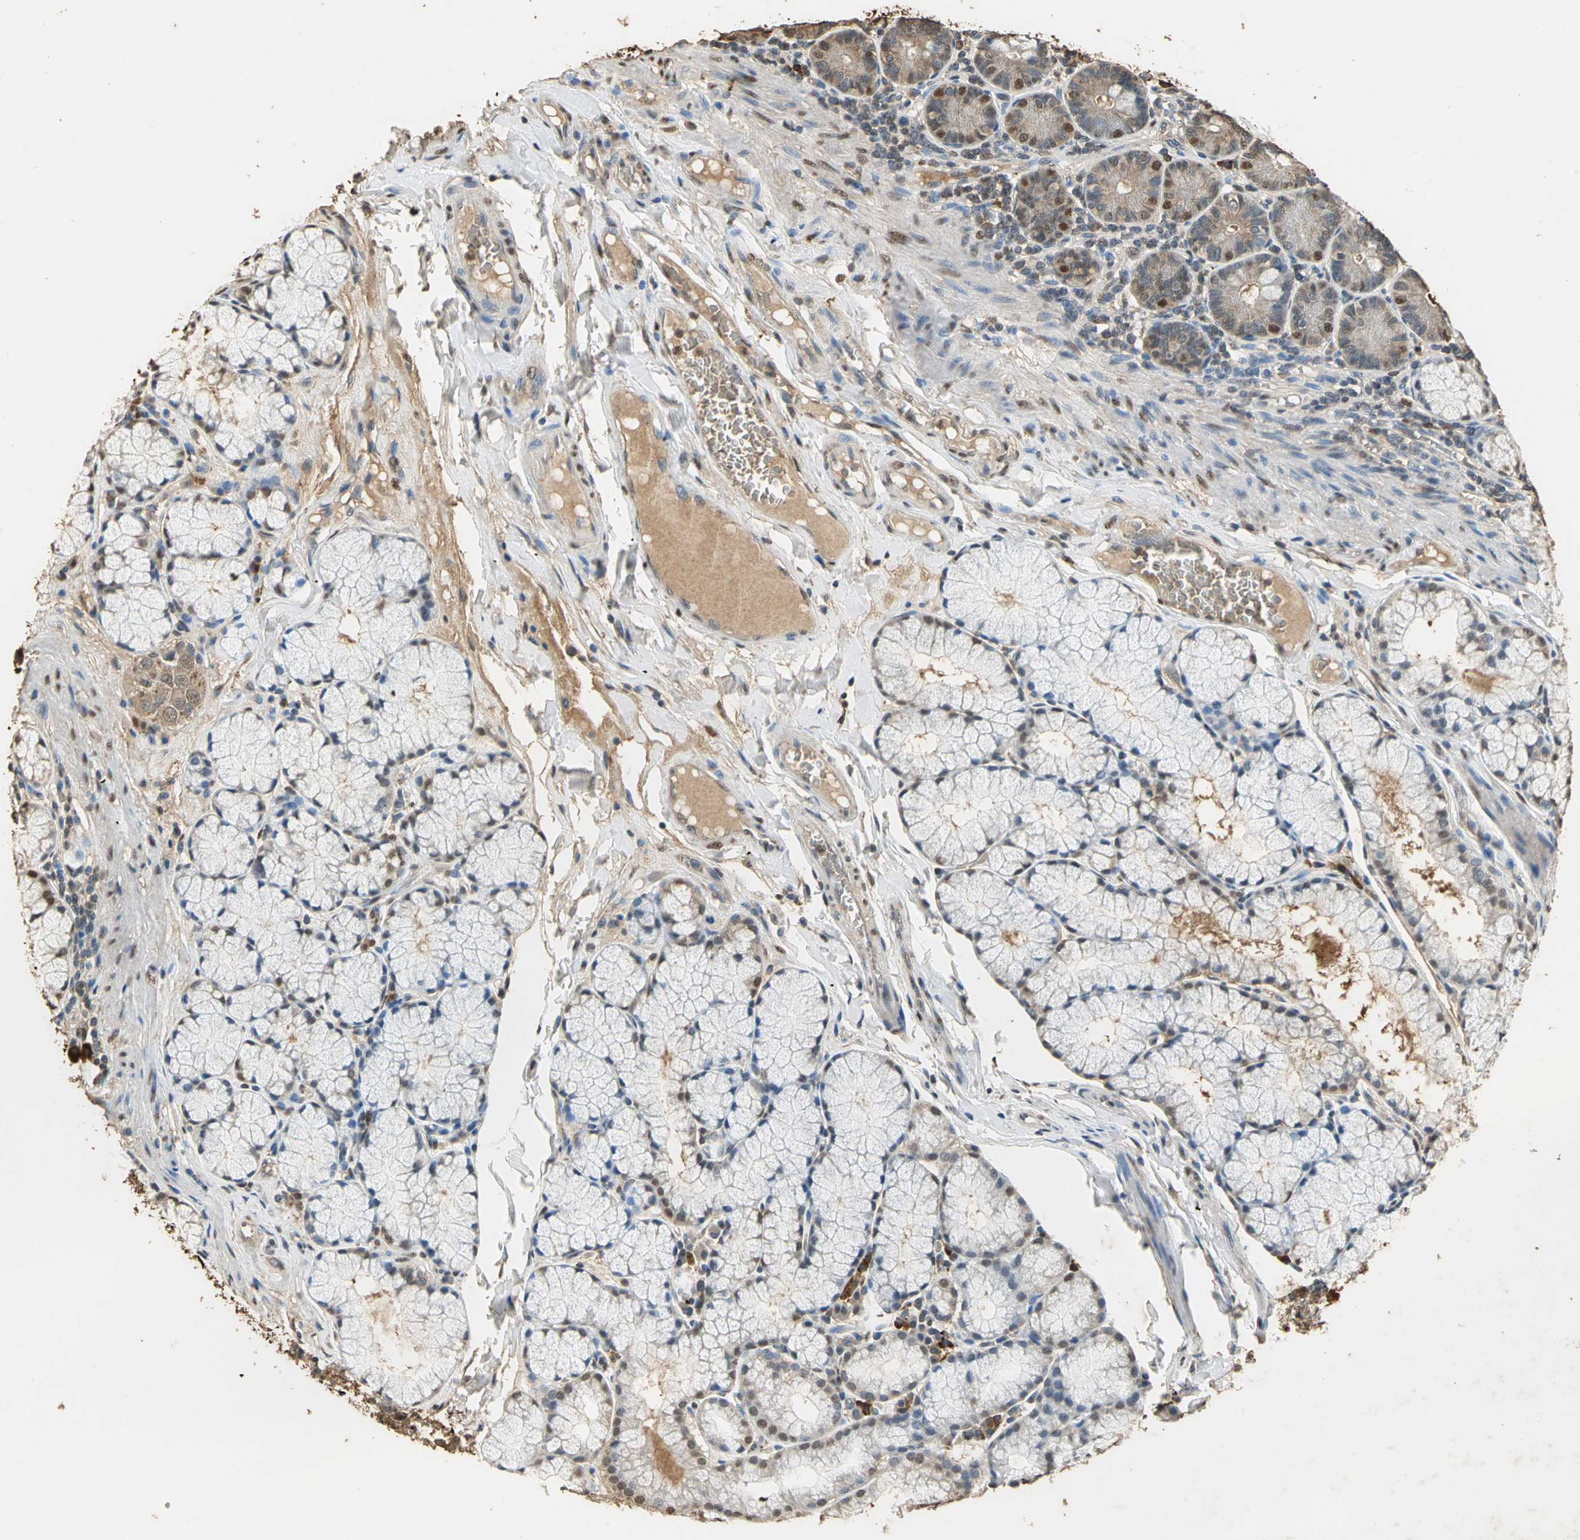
{"staining": {"intensity": "moderate", "quantity": ">75%", "location": "cytoplasmic/membranous"}, "tissue": "duodenum", "cell_type": "Glandular cells", "image_type": "normal", "snomed": [{"axis": "morphology", "description": "Normal tissue, NOS"}, {"axis": "topography", "description": "Duodenum"}], "caption": "Immunohistochemical staining of benign human duodenum demonstrates moderate cytoplasmic/membranous protein expression in approximately >75% of glandular cells. The protein is shown in brown color, while the nuclei are stained blue.", "gene": "GAPDH", "patient": {"sex": "male", "age": 50}}